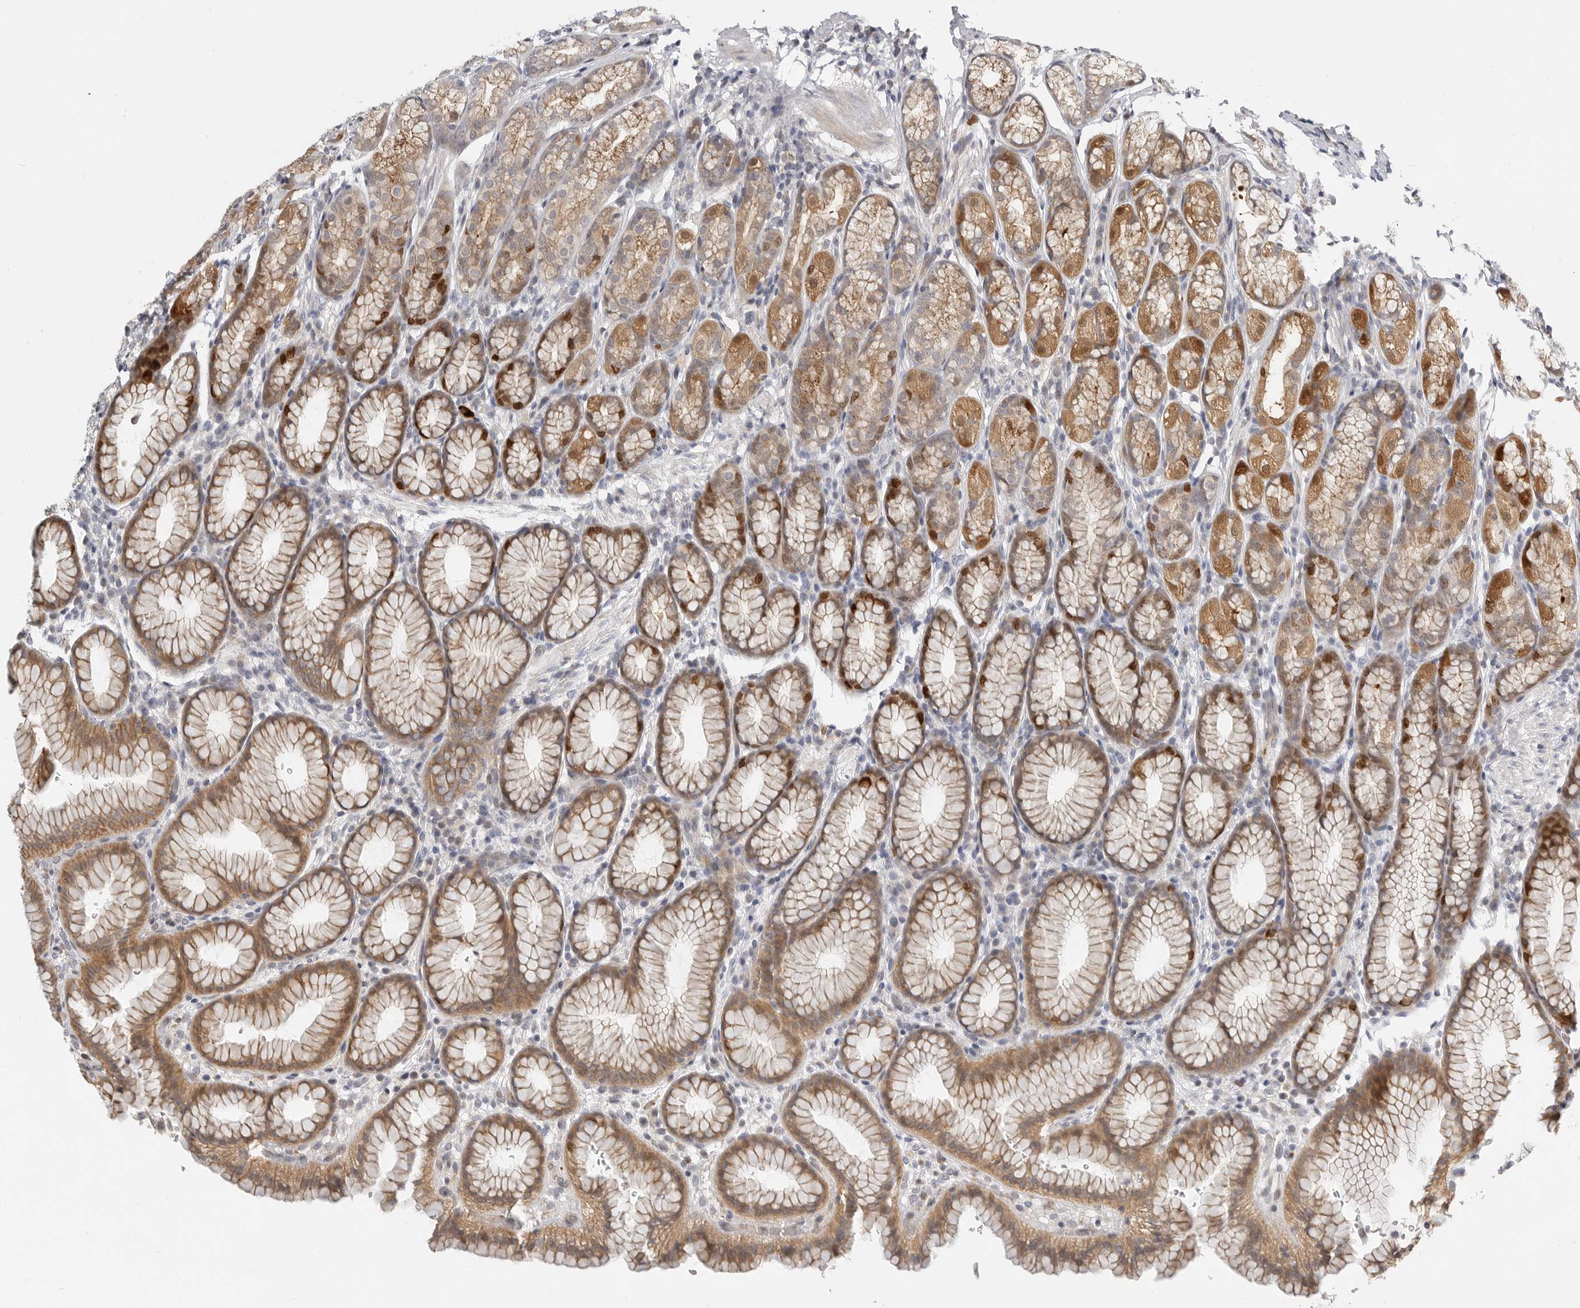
{"staining": {"intensity": "moderate", "quantity": ">75%", "location": "cytoplasmic/membranous,nuclear"}, "tissue": "stomach", "cell_type": "Glandular cells", "image_type": "normal", "snomed": [{"axis": "morphology", "description": "Normal tissue, NOS"}, {"axis": "topography", "description": "Stomach"}], "caption": "Unremarkable stomach displays moderate cytoplasmic/membranous,nuclear staining in approximately >75% of glandular cells, visualized by immunohistochemistry. The staining was performed using DAB, with brown indicating positive protein expression. Nuclei are stained blue with hematoxylin.", "gene": "CSNK1G3", "patient": {"sex": "male", "age": 42}}